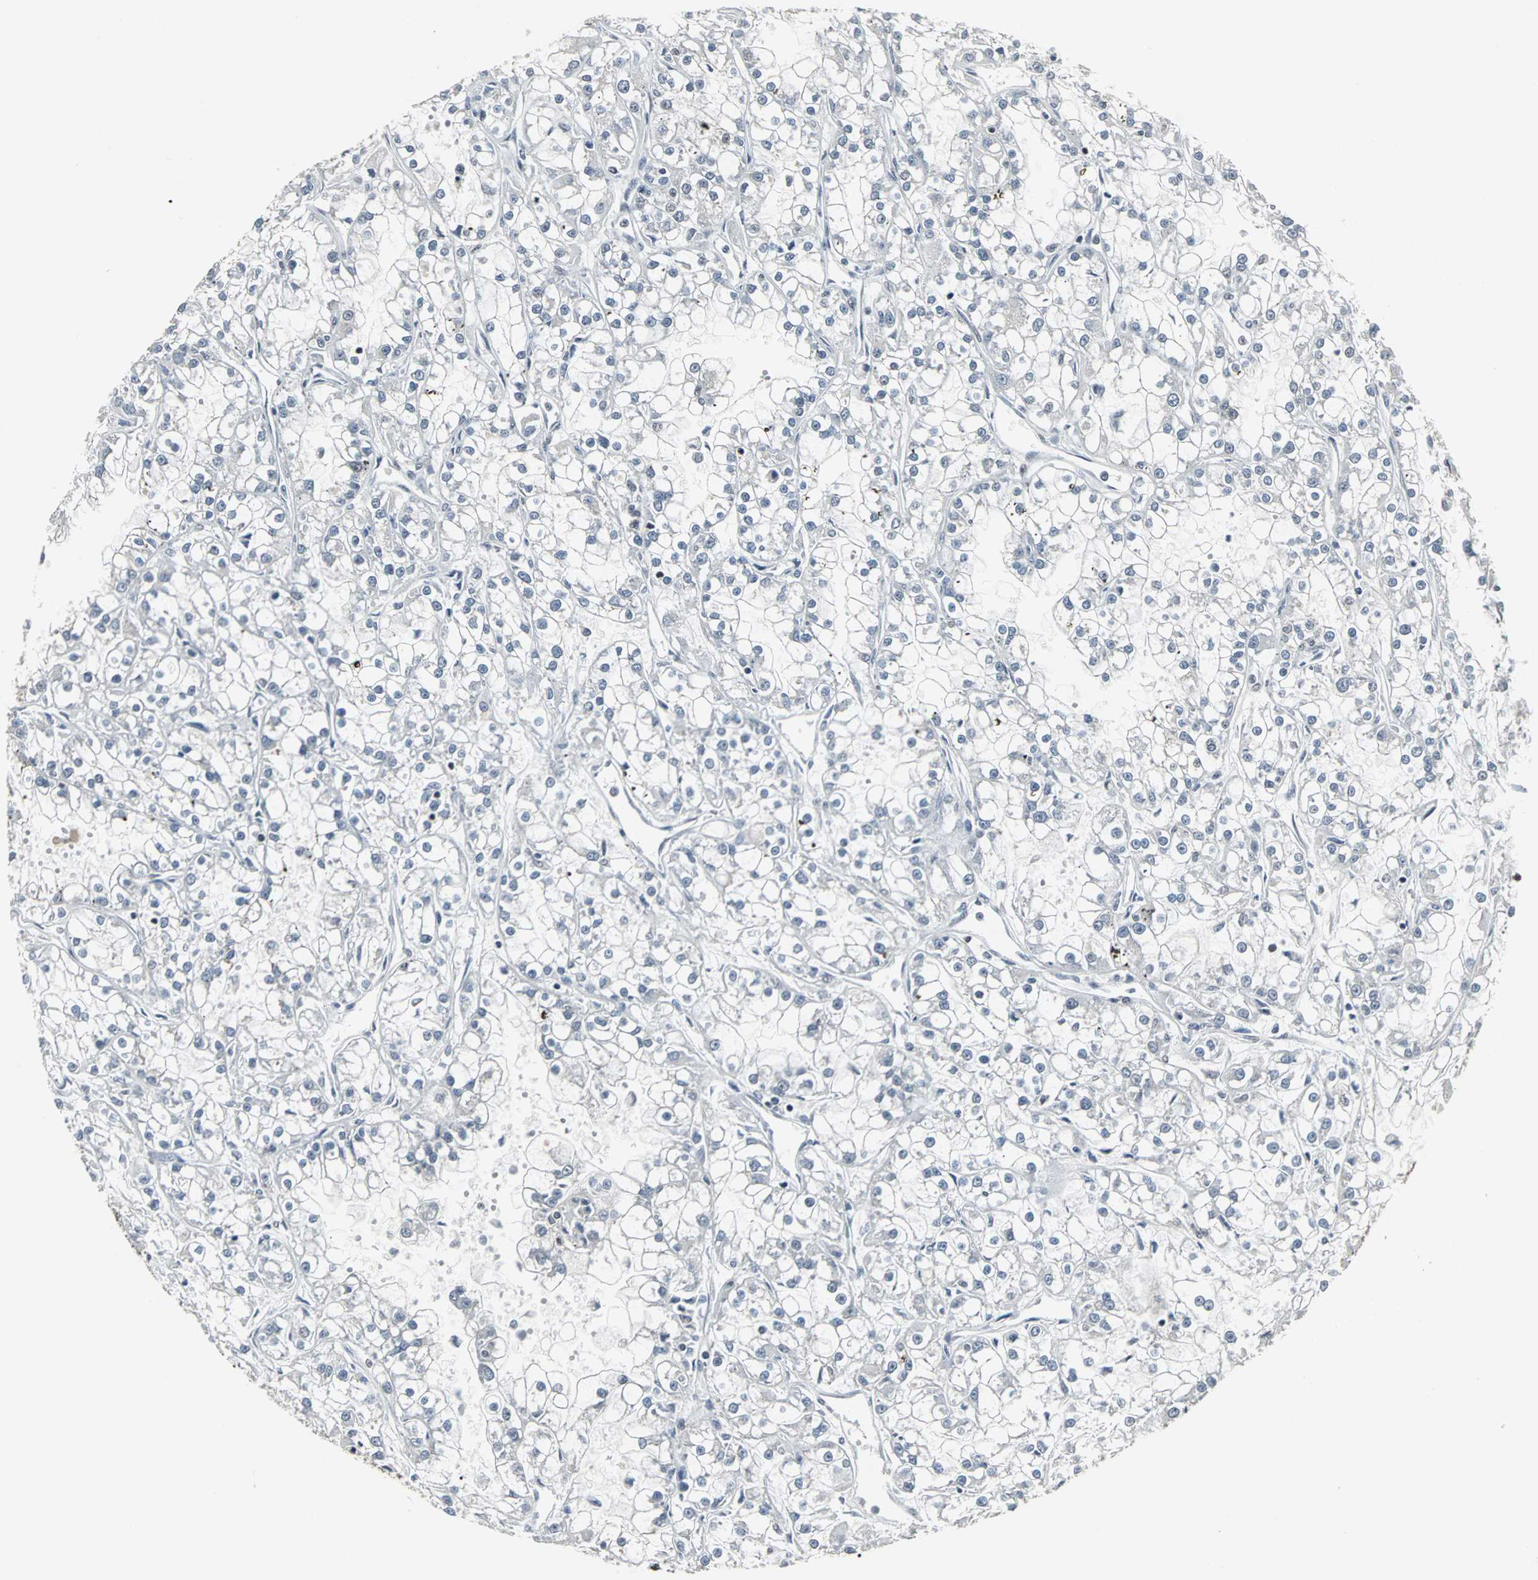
{"staining": {"intensity": "negative", "quantity": "none", "location": "none"}, "tissue": "renal cancer", "cell_type": "Tumor cells", "image_type": "cancer", "snomed": [{"axis": "morphology", "description": "Adenocarcinoma, NOS"}, {"axis": "topography", "description": "Kidney"}], "caption": "IHC of human renal cancer reveals no expression in tumor cells.", "gene": "PNKP", "patient": {"sex": "female", "age": 52}}